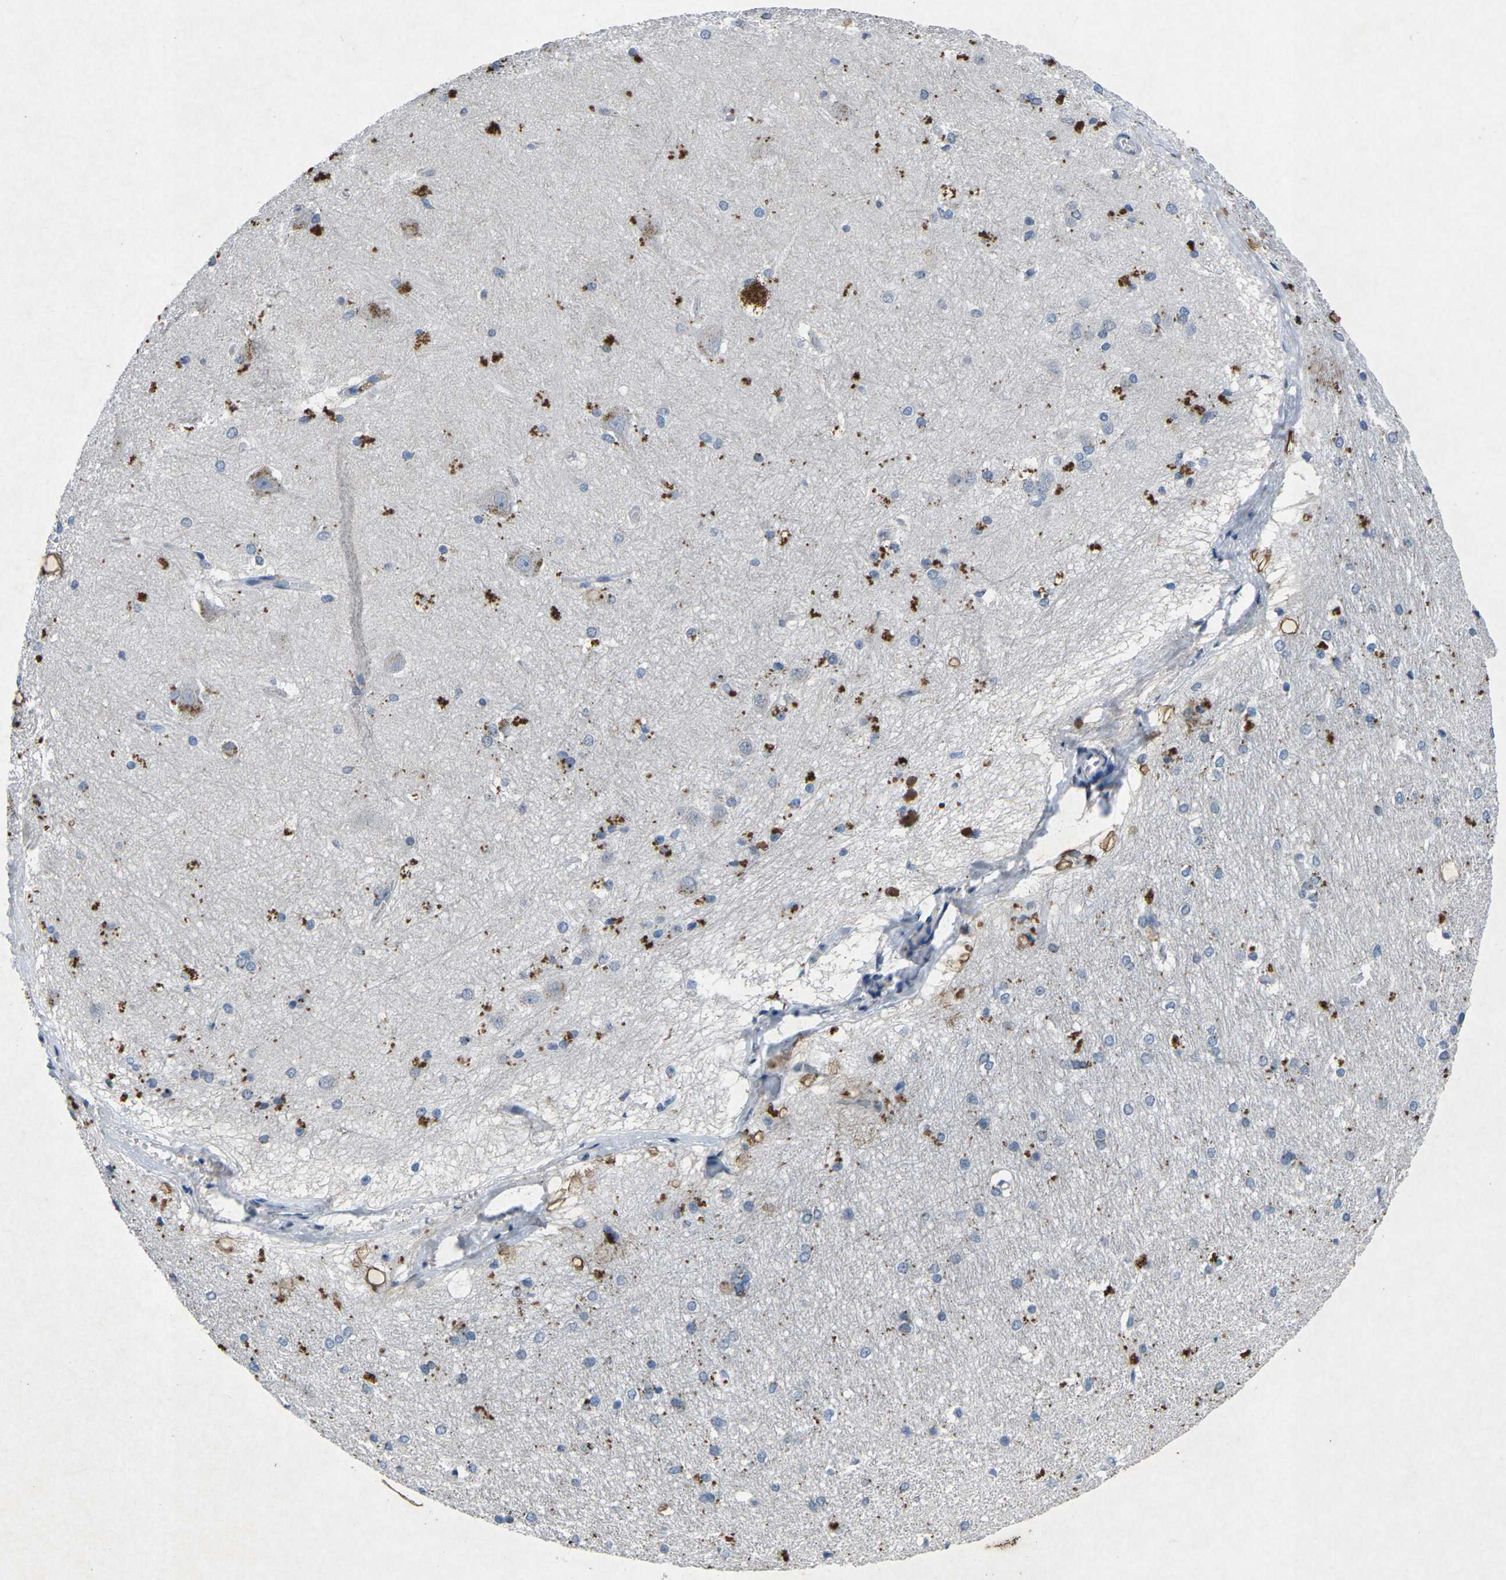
{"staining": {"intensity": "moderate", "quantity": "<25%", "location": "cytoplasmic/membranous"}, "tissue": "hippocampus", "cell_type": "Glial cells", "image_type": "normal", "snomed": [{"axis": "morphology", "description": "Normal tissue, NOS"}, {"axis": "topography", "description": "Hippocampus"}], "caption": "Brown immunohistochemical staining in unremarkable human hippocampus shows moderate cytoplasmic/membranous positivity in approximately <25% of glial cells.", "gene": "PLG", "patient": {"sex": "female", "age": 19}}